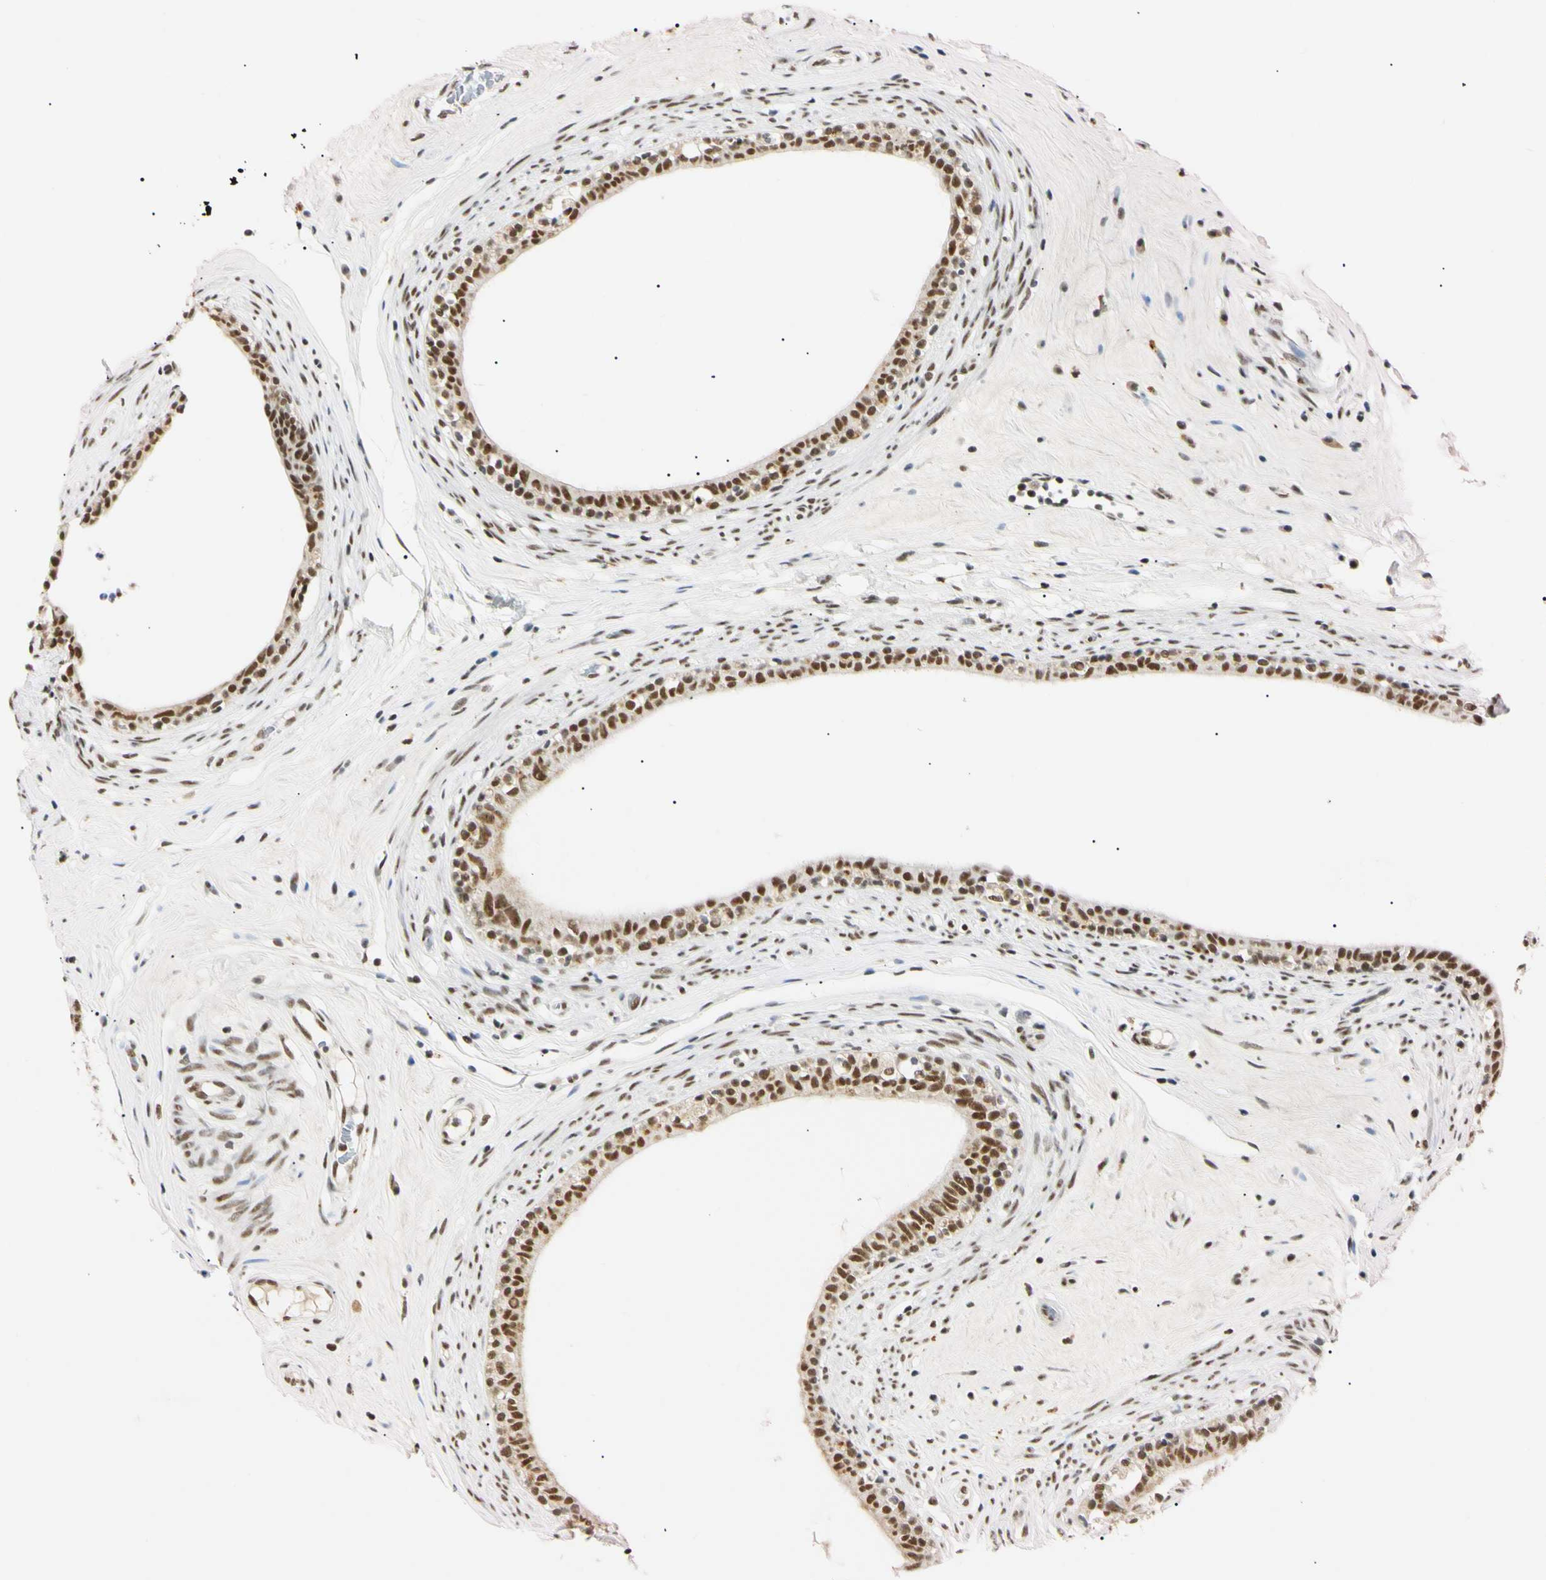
{"staining": {"intensity": "strong", "quantity": ">75%", "location": "nuclear"}, "tissue": "epididymis", "cell_type": "Glandular cells", "image_type": "normal", "snomed": [{"axis": "morphology", "description": "Normal tissue, NOS"}, {"axis": "morphology", "description": "Inflammation, NOS"}, {"axis": "topography", "description": "Epididymis"}], "caption": "Immunohistochemical staining of unremarkable epididymis displays >75% levels of strong nuclear protein positivity in about >75% of glandular cells.", "gene": "ZNF134", "patient": {"sex": "male", "age": 84}}